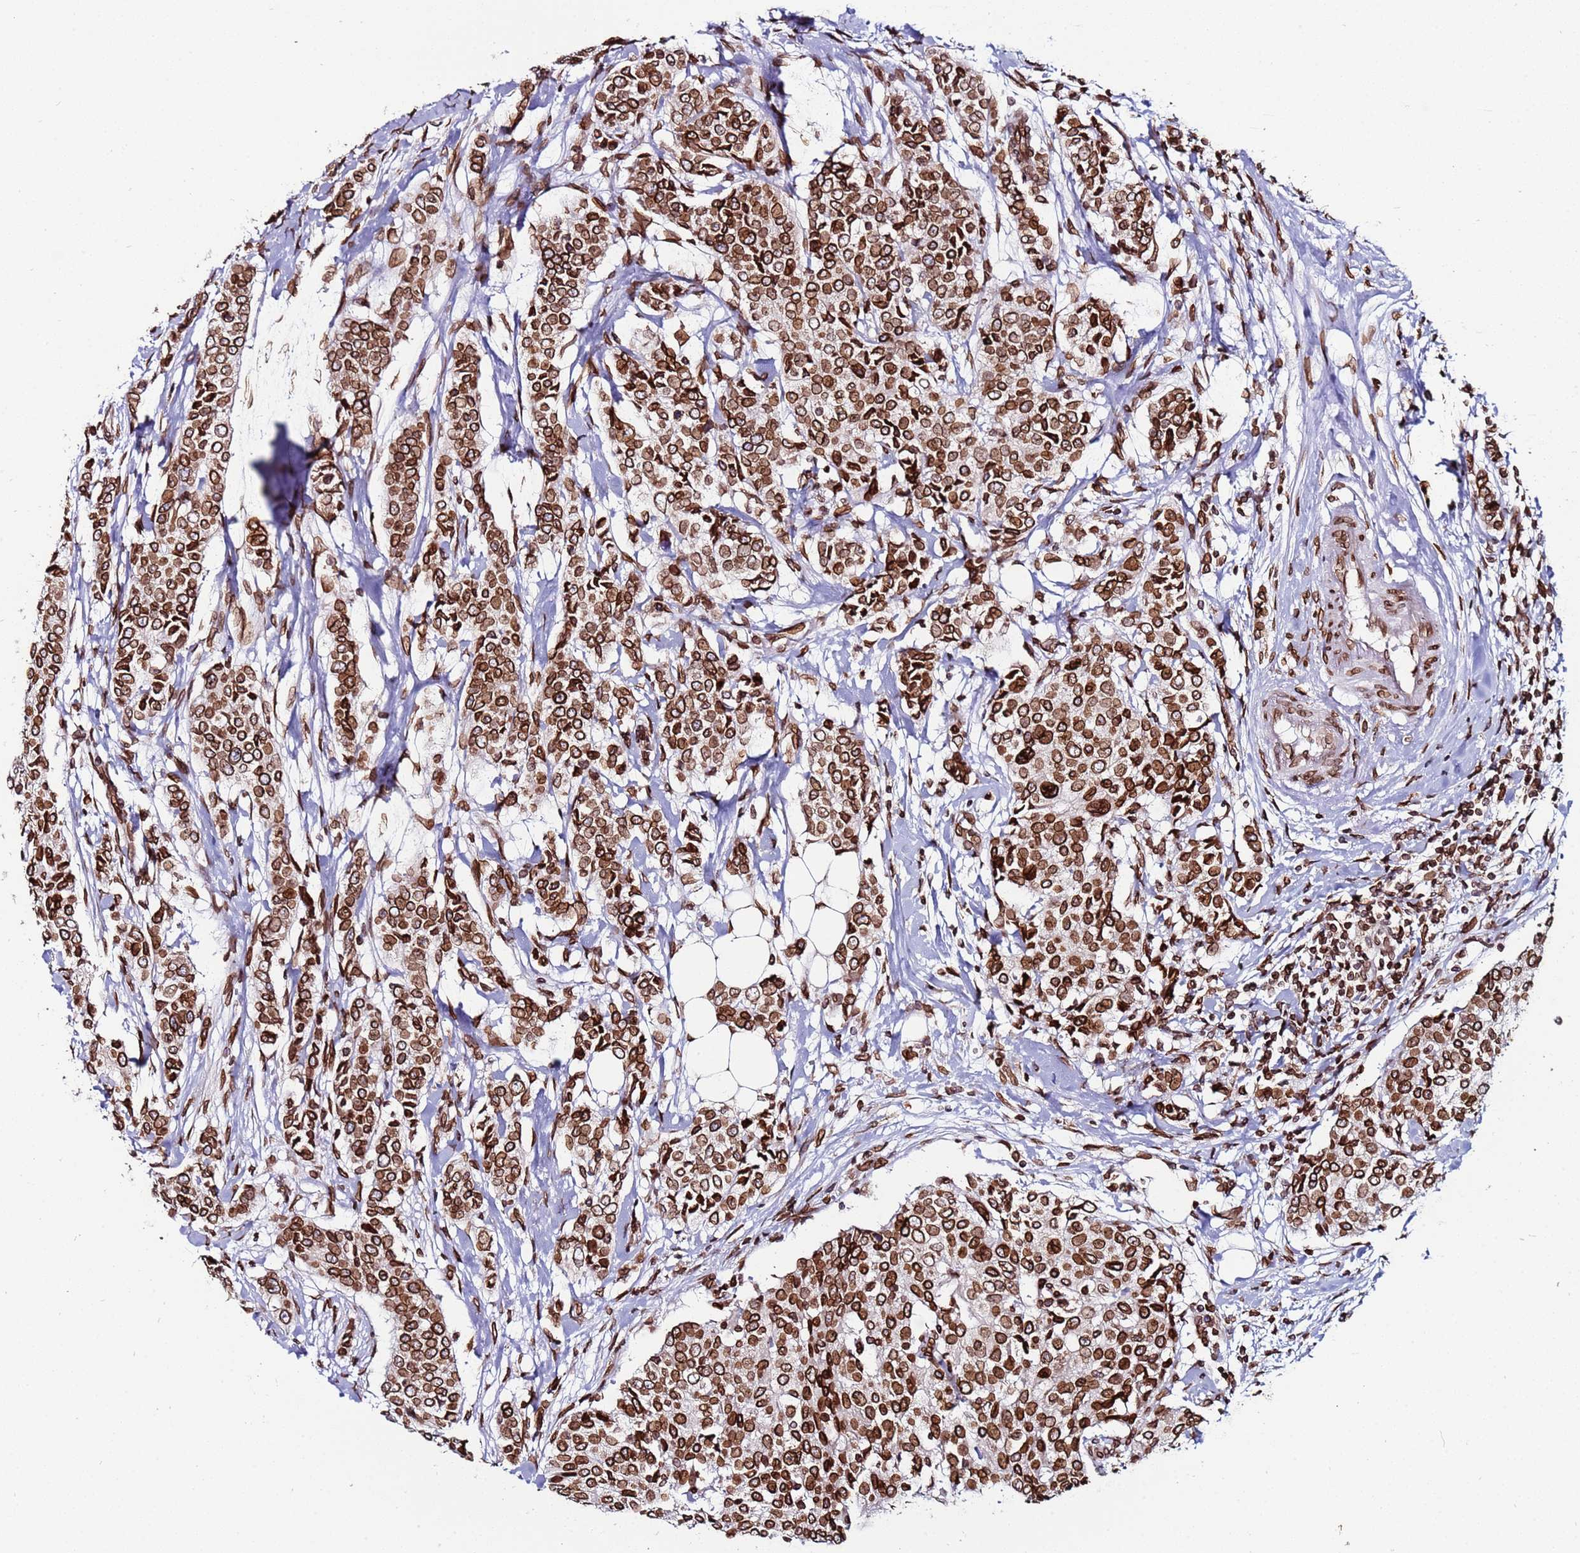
{"staining": {"intensity": "strong", "quantity": ">75%", "location": "cytoplasmic/membranous,nuclear"}, "tissue": "breast cancer", "cell_type": "Tumor cells", "image_type": "cancer", "snomed": [{"axis": "morphology", "description": "Lobular carcinoma"}, {"axis": "topography", "description": "Breast"}], "caption": "Protein staining of breast cancer tissue exhibits strong cytoplasmic/membranous and nuclear staining in about >75% of tumor cells.", "gene": "TOR1AIP1", "patient": {"sex": "female", "age": 51}}